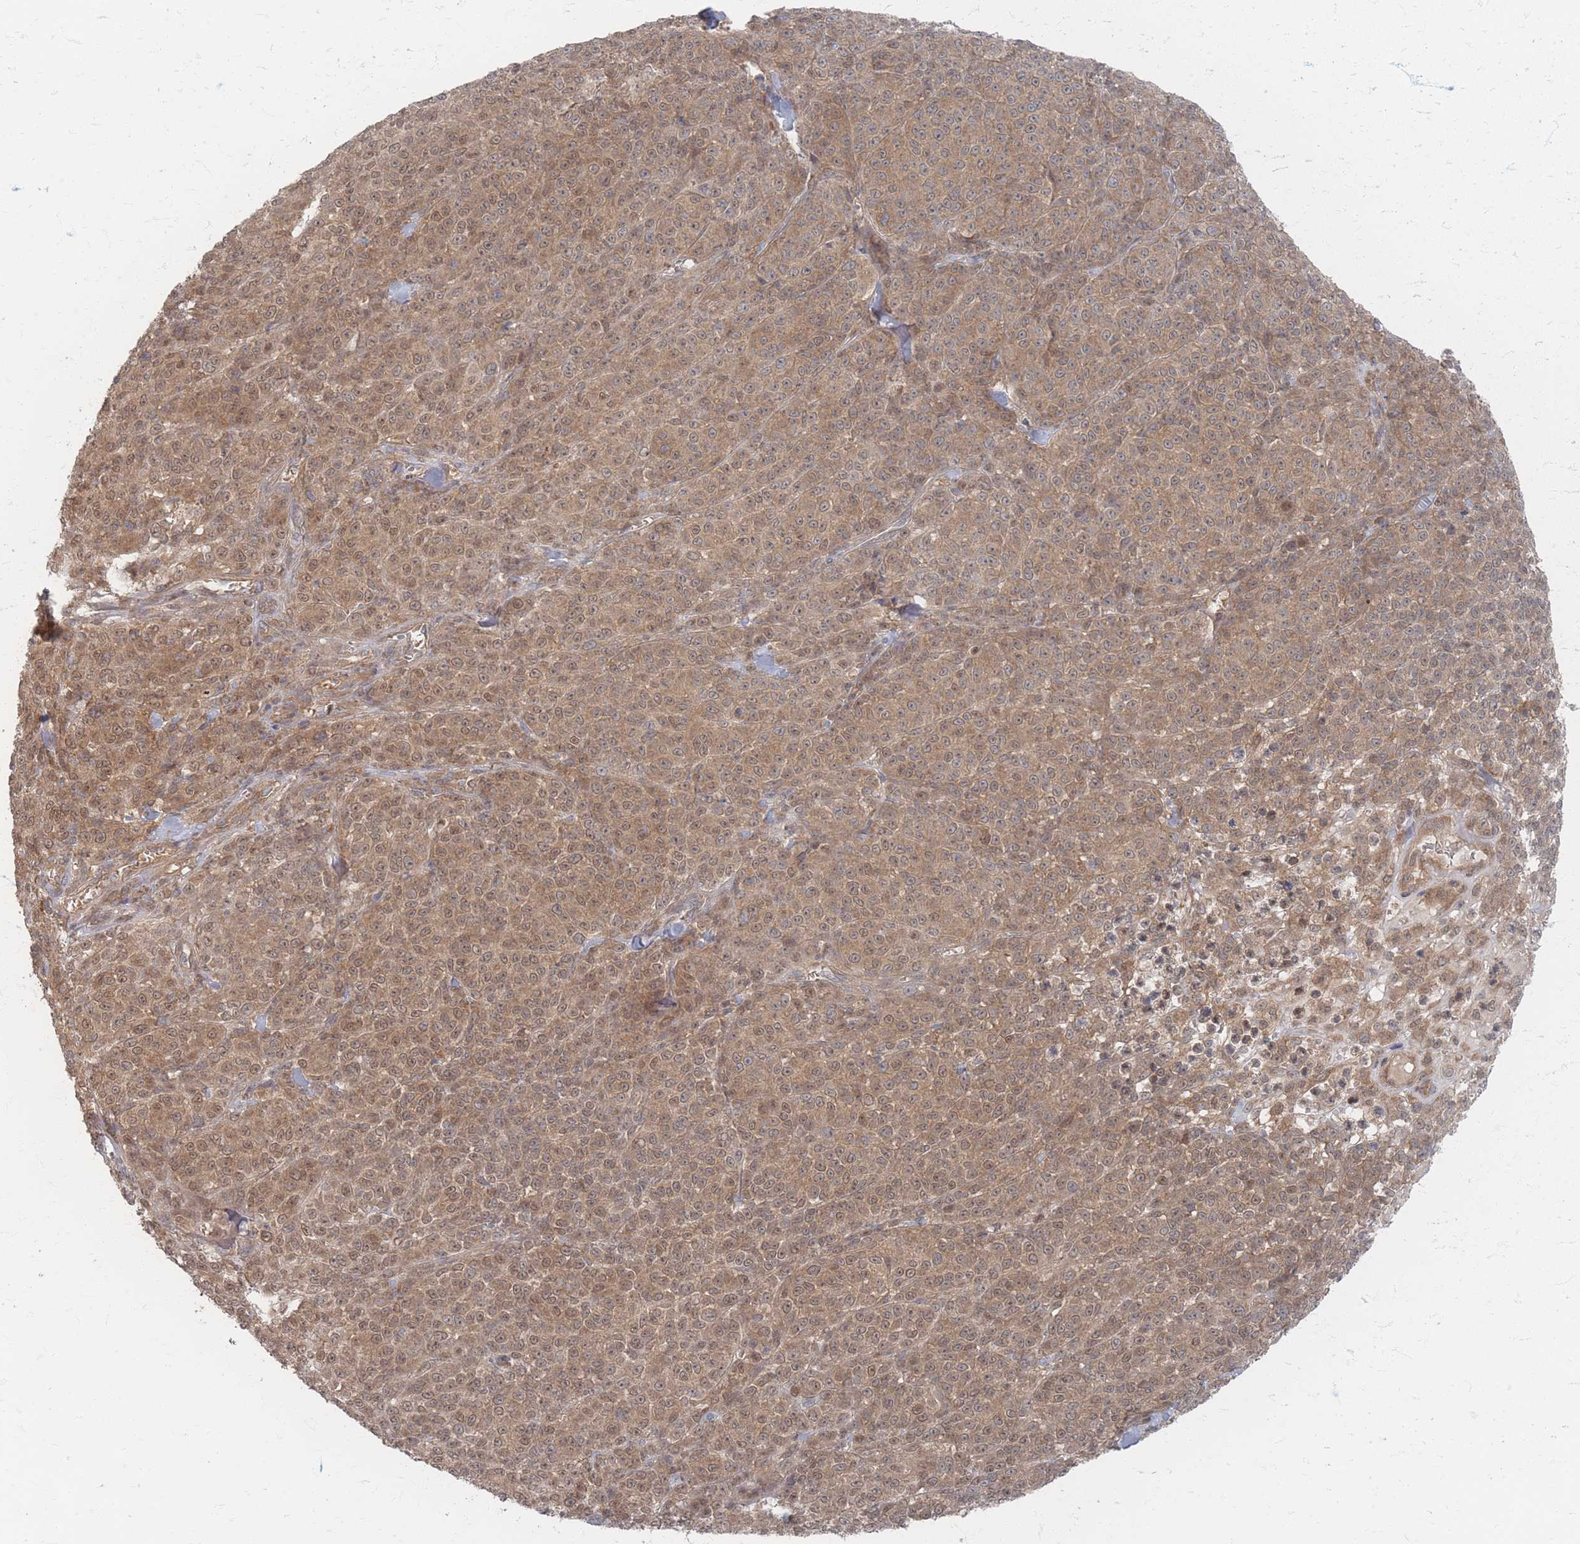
{"staining": {"intensity": "moderate", "quantity": ">75%", "location": "cytoplasmic/membranous,nuclear"}, "tissue": "melanoma", "cell_type": "Tumor cells", "image_type": "cancer", "snomed": [{"axis": "morphology", "description": "Normal tissue, NOS"}, {"axis": "morphology", "description": "Malignant melanoma, NOS"}, {"axis": "topography", "description": "Skin"}], "caption": "A brown stain highlights moderate cytoplasmic/membranous and nuclear positivity of a protein in human melanoma tumor cells.", "gene": "PSMD9", "patient": {"sex": "female", "age": 34}}